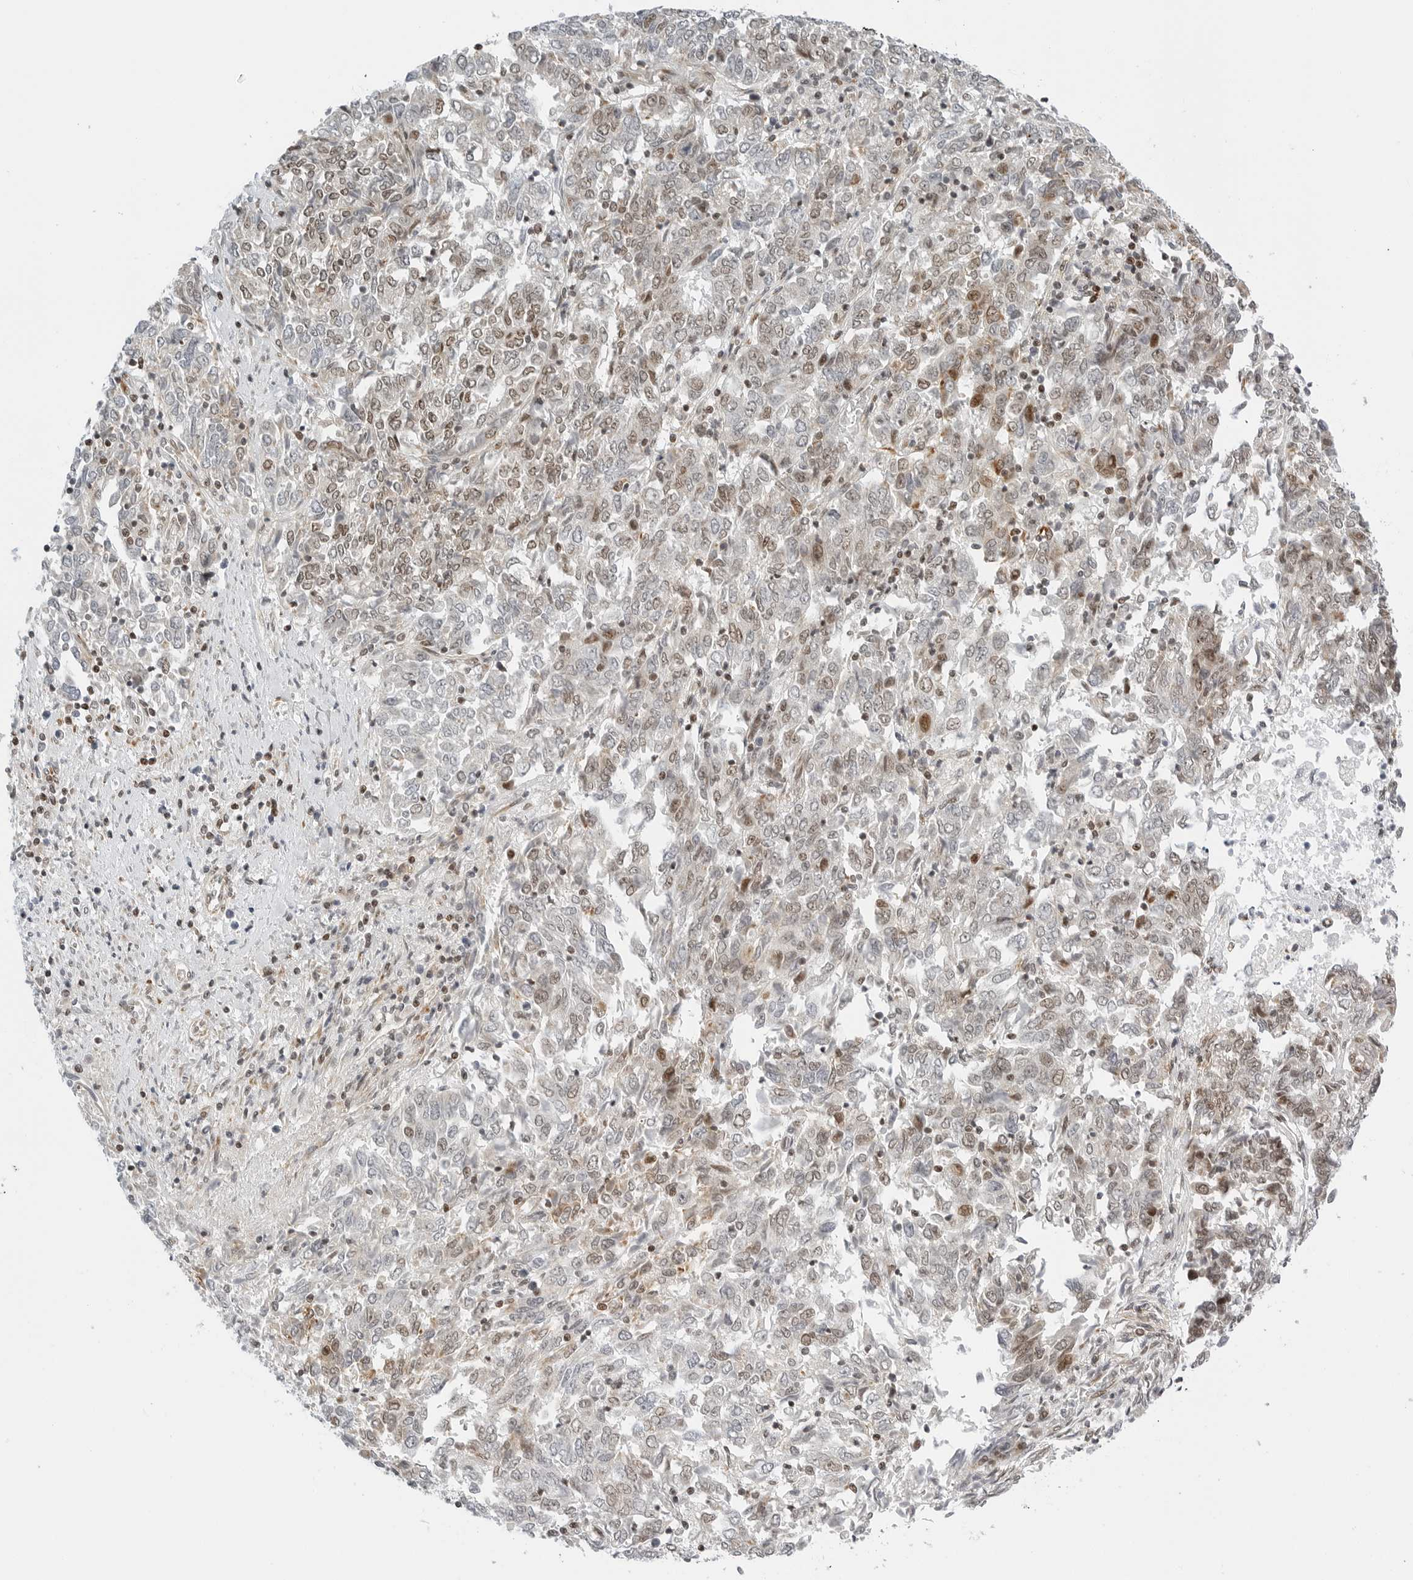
{"staining": {"intensity": "weak", "quantity": "25%-75%", "location": "nuclear"}, "tissue": "endometrial cancer", "cell_type": "Tumor cells", "image_type": "cancer", "snomed": [{"axis": "morphology", "description": "Adenocarcinoma, NOS"}, {"axis": "topography", "description": "Endometrium"}], "caption": "This histopathology image reveals immunohistochemistry staining of endometrial adenocarcinoma, with low weak nuclear expression in approximately 25%-75% of tumor cells.", "gene": "RIMKLA", "patient": {"sex": "female", "age": 80}}